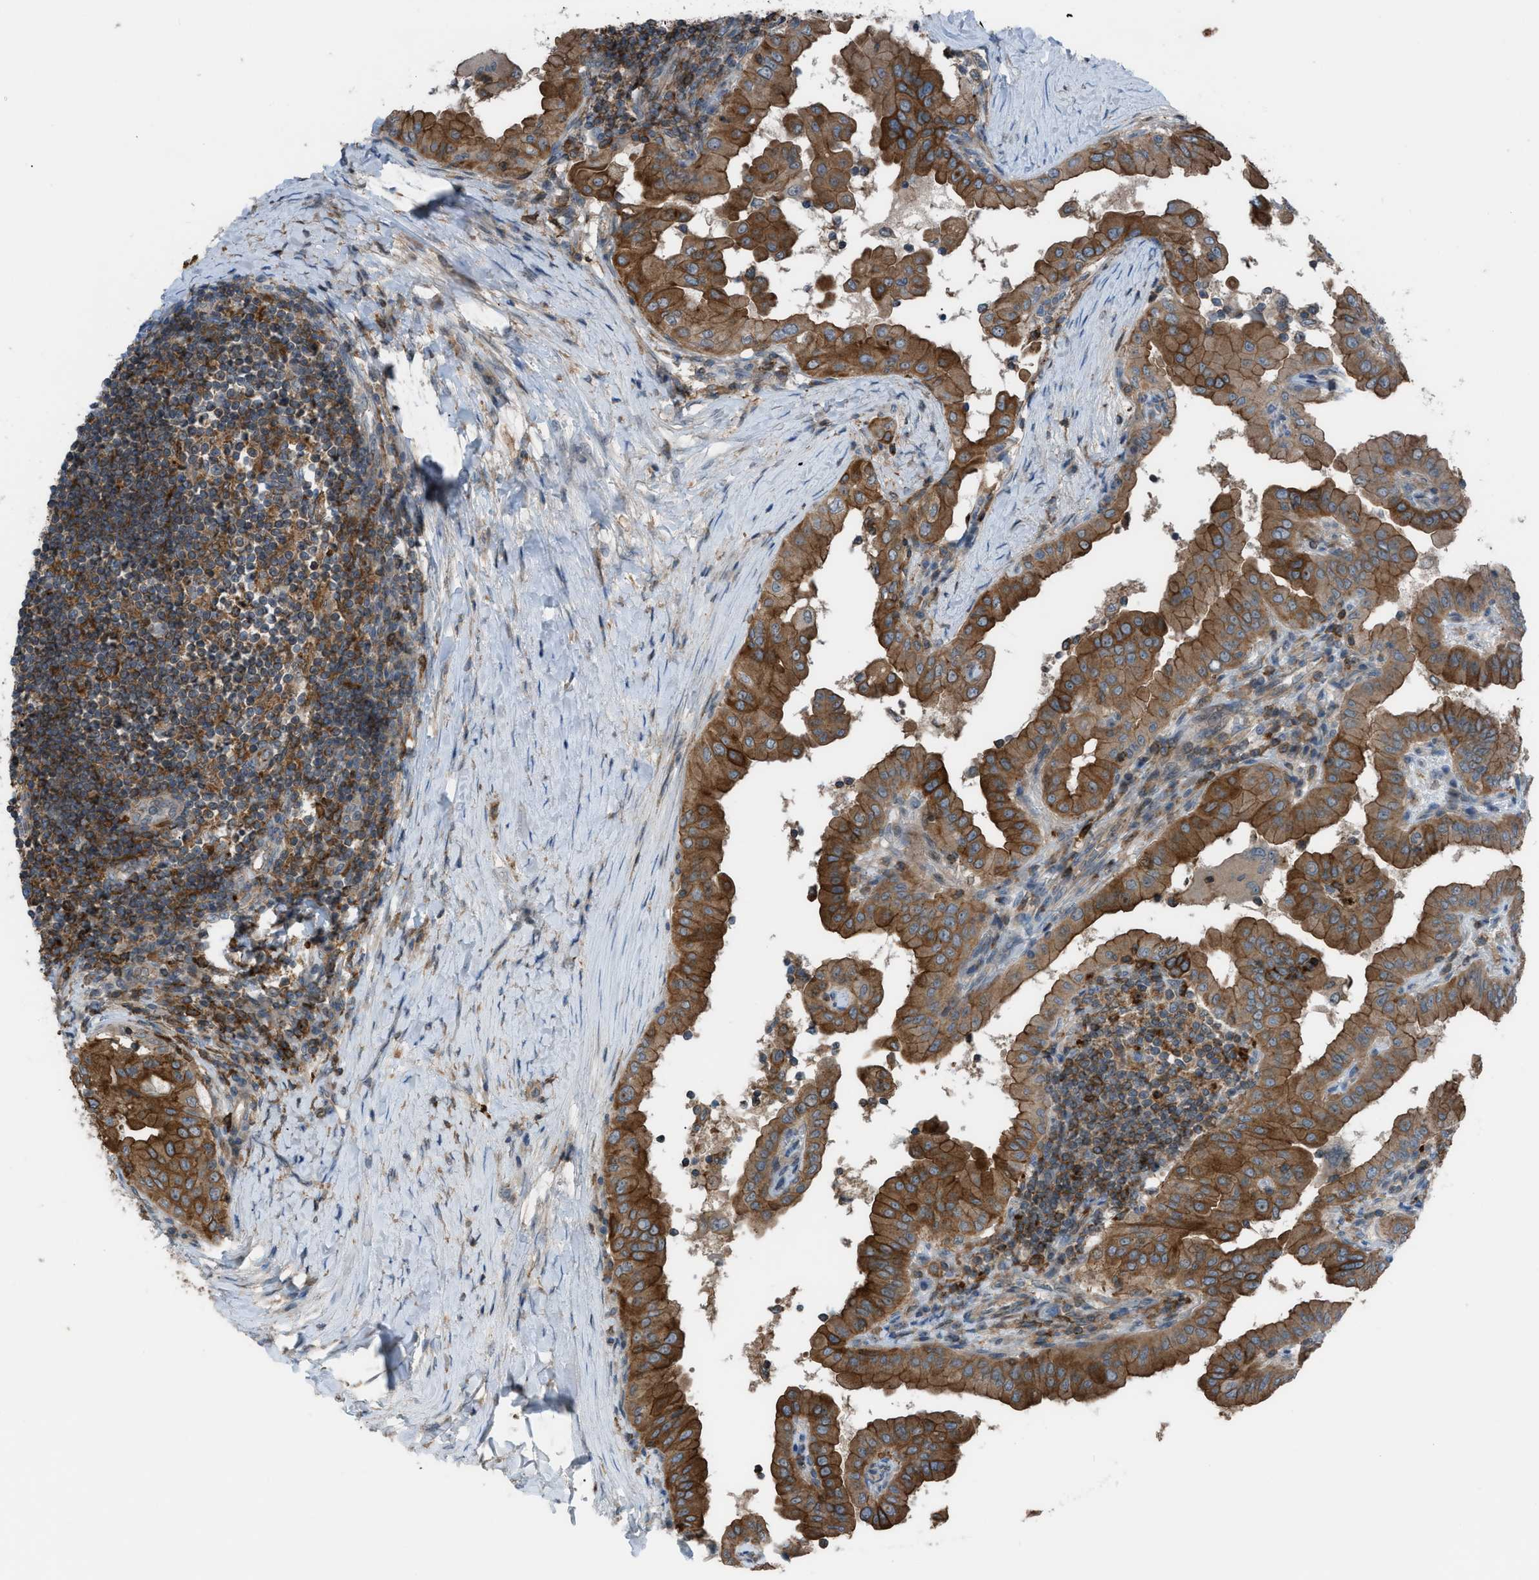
{"staining": {"intensity": "strong", "quantity": ">75%", "location": "cytoplasmic/membranous"}, "tissue": "thyroid cancer", "cell_type": "Tumor cells", "image_type": "cancer", "snomed": [{"axis": "morphology", "description": "Papillary adenocarcinoma, NOS"}, {"axis": "topography", "description": "Thyroid gland"}], "caption": "Thyroid cancer stained with DAB (3,3'-diaminobenzidine) immunohistochemistry demonstrates high levels of strong cytoplasmic/membranous expression in about >75% of tumor cells. (DAB = brown stain, brightfield microscopy at high magnification).", "gene": "DYRK1A", "patient": {"sex": "male", "age": 33}}